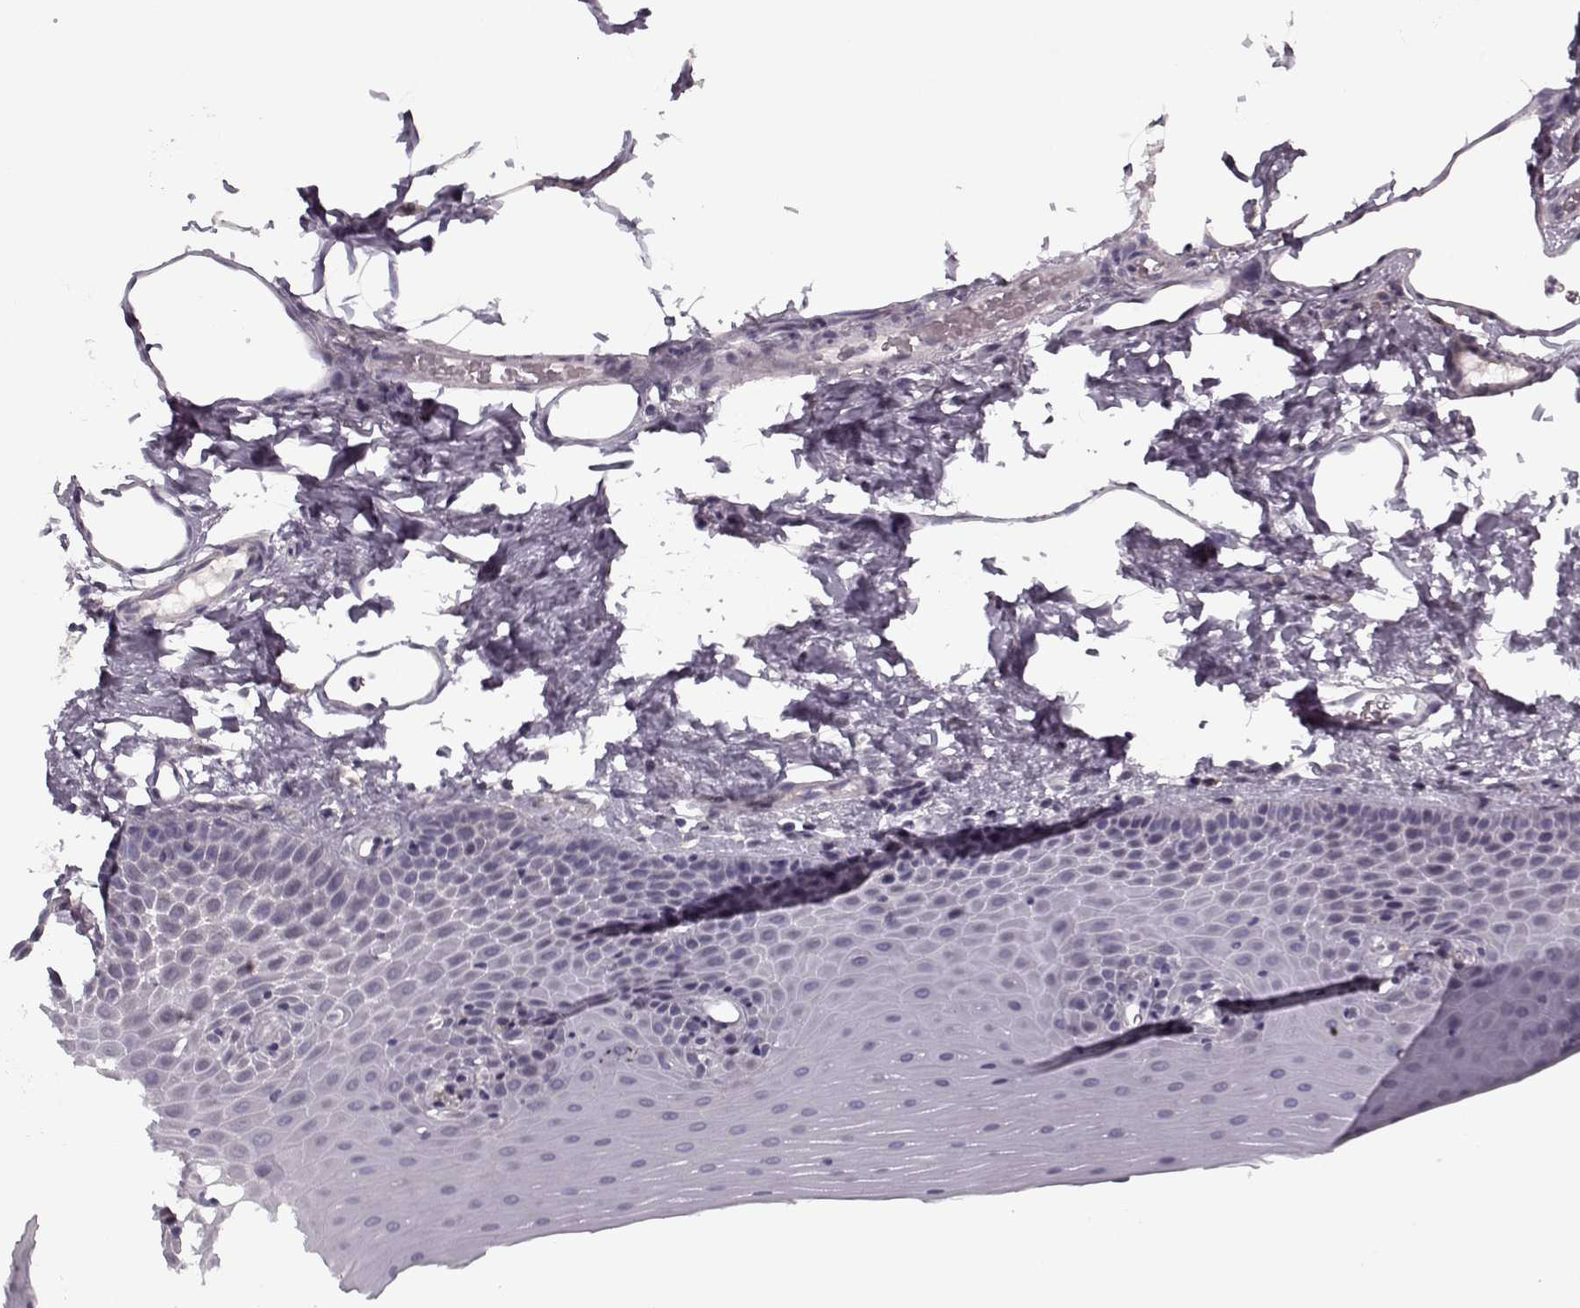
{"staining": {"intensity": "negative", "quantity": "none", "location": "none"}, "tissue": "oral mucosa", "cell_type": "Squamous epithelial cells", "image_type": "normal", "snomed": [{"axis": "morphology", "description": "Normal tissue, NOS"}, {"axis": "topography", "description": "Oral tissue"}], "caption": "DAB immunohistochemical staining of normal human oral mucosa exhibits no significant staining in squamous epithelial cells.", "gene": "DNAI3", "patient": {"sex": "male", "age": 81}}